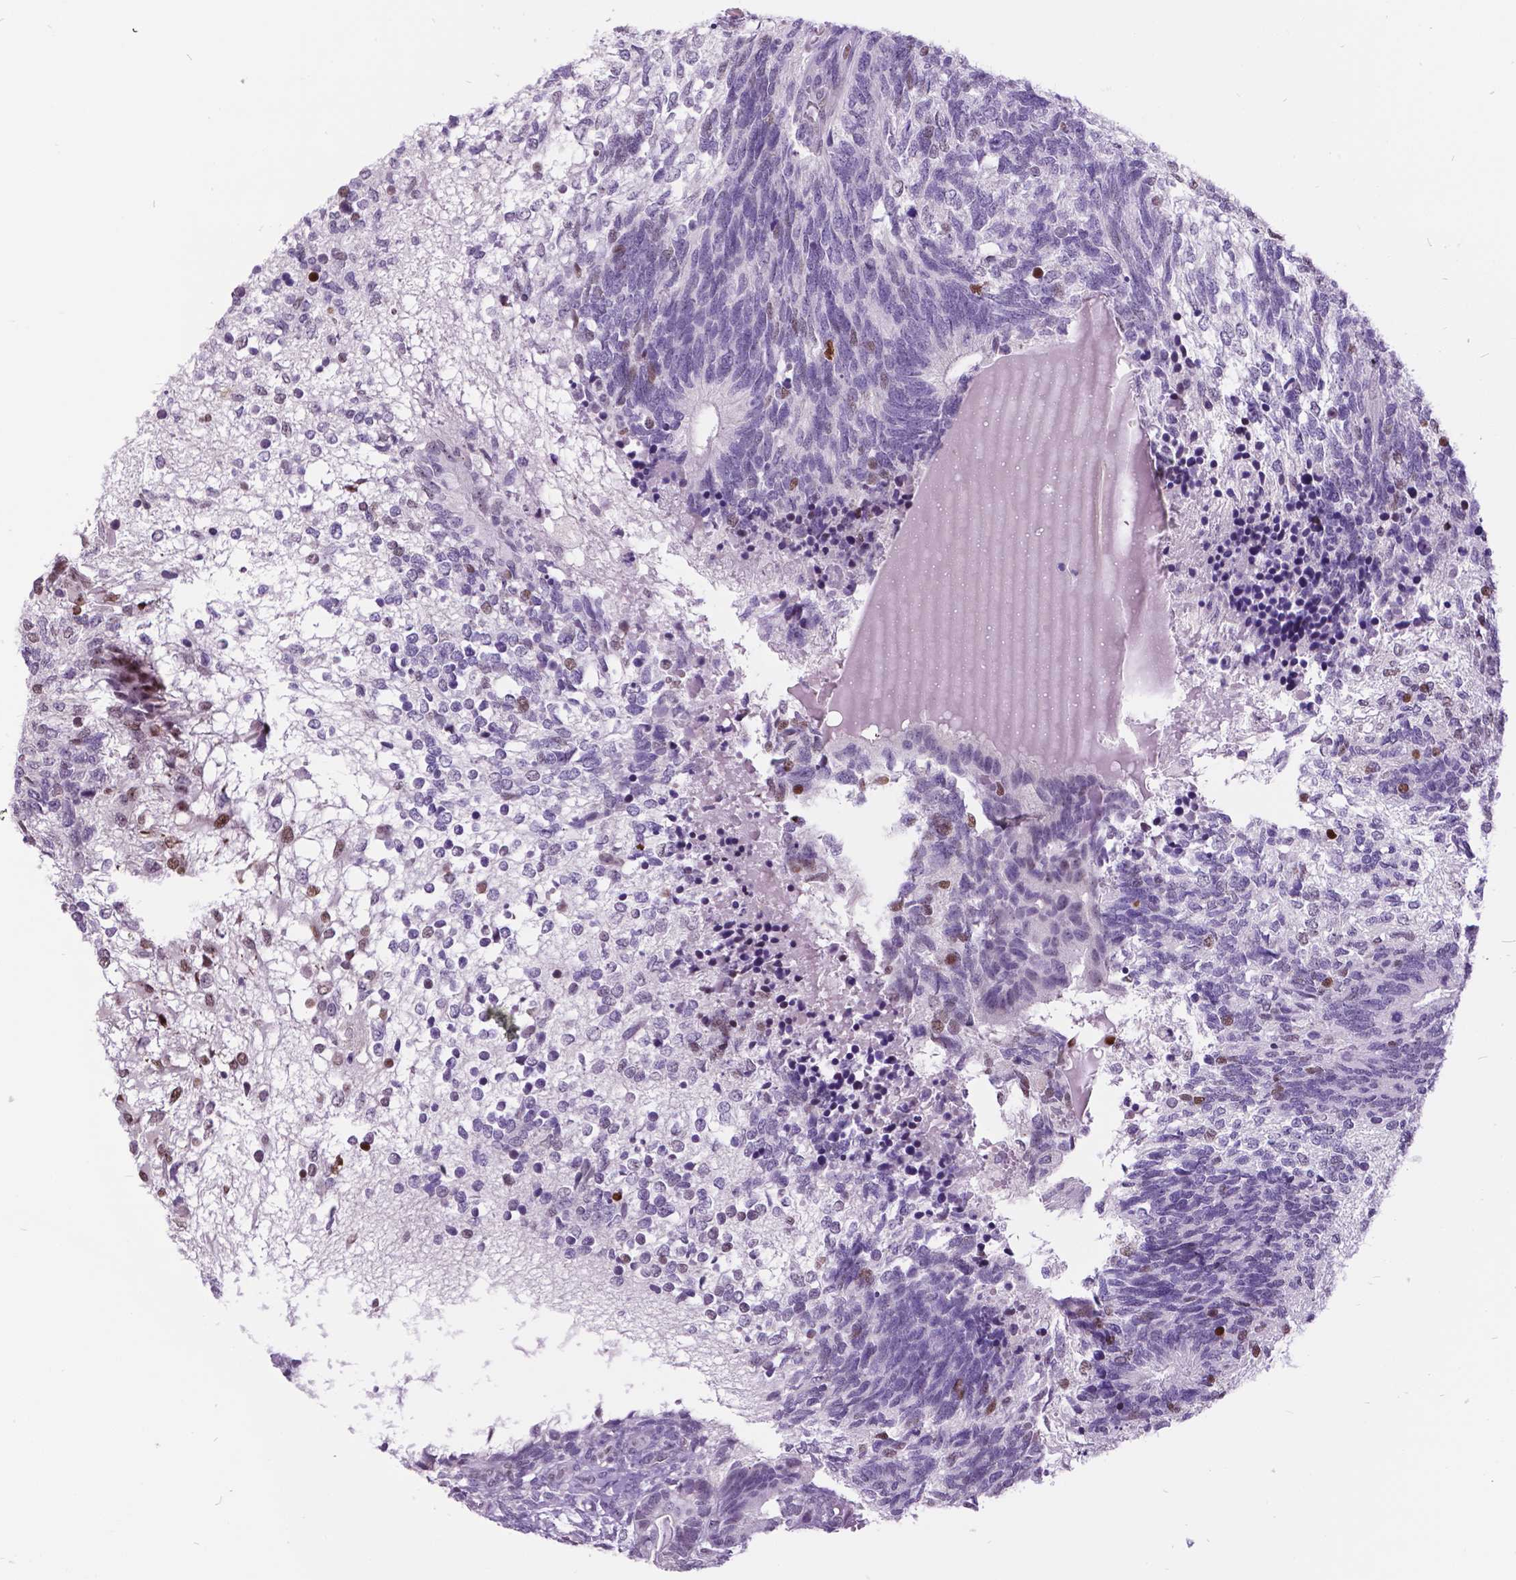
{"staining": {"intensity": "moderate", "quantity": "<25%", "location": "nuclear"}, "tissue": "testis cancer", "cell_type": "Tumor cells", "image_type": "cancer", "snomed": [{"axis": "morphology", "description": "Seminoma, NOS"}, {"axis": "morphology", "description": "Carcinoma, Embryonal, NOS"}, {"axis": "topography", "description": "Testis"}], "caption": "This micrograph exhibits immunohistochemistry (IHC) staining of human testis cancer, with low moderate nuclear expression in about <25% of tumor cells.", "gene": "DPF3", "patient": {"sex": "male", "age": 41}}